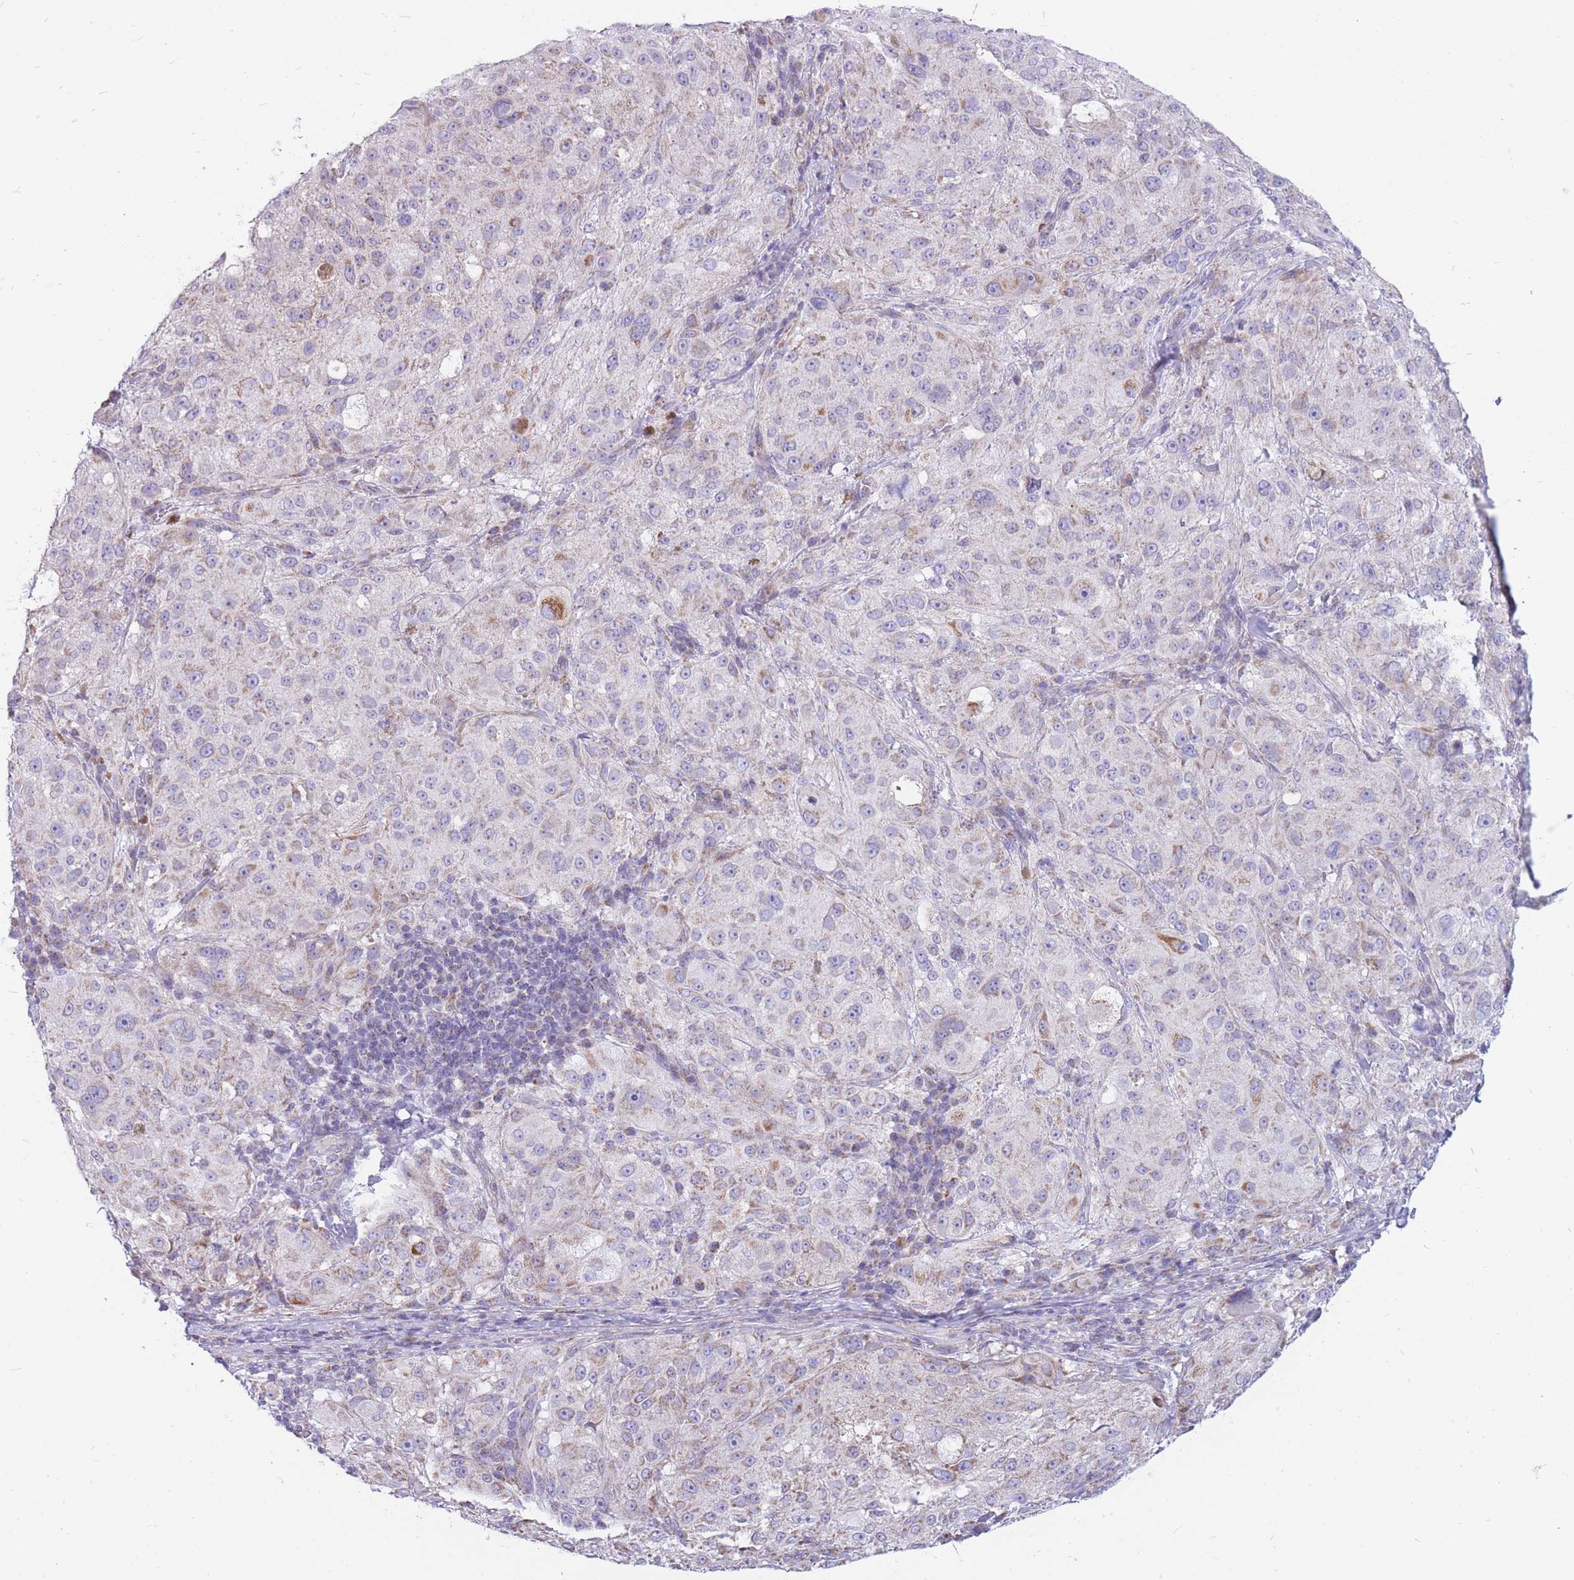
{"staining": {"intensity": "weak", "quantity": "<25%", "location": "cytoplasmic/membranous"}, "tissue": "melanoma", "cell_type": "Tumor cells", "image_type": "cancer", "snomed": [{"axis": "morphology", "description": "Necrosis, NOS"}, {"axis": "morphology", "description": "Malignant melanoma, NOS"}, {"axis": "topography", "description": "Skin"}], "caption": "DAB immunohistochemical staining of melanoma exhibits no significant expression in tumor cells.", "gene": "PCSK1", "patient": {"sex": "female", "age": 87}}